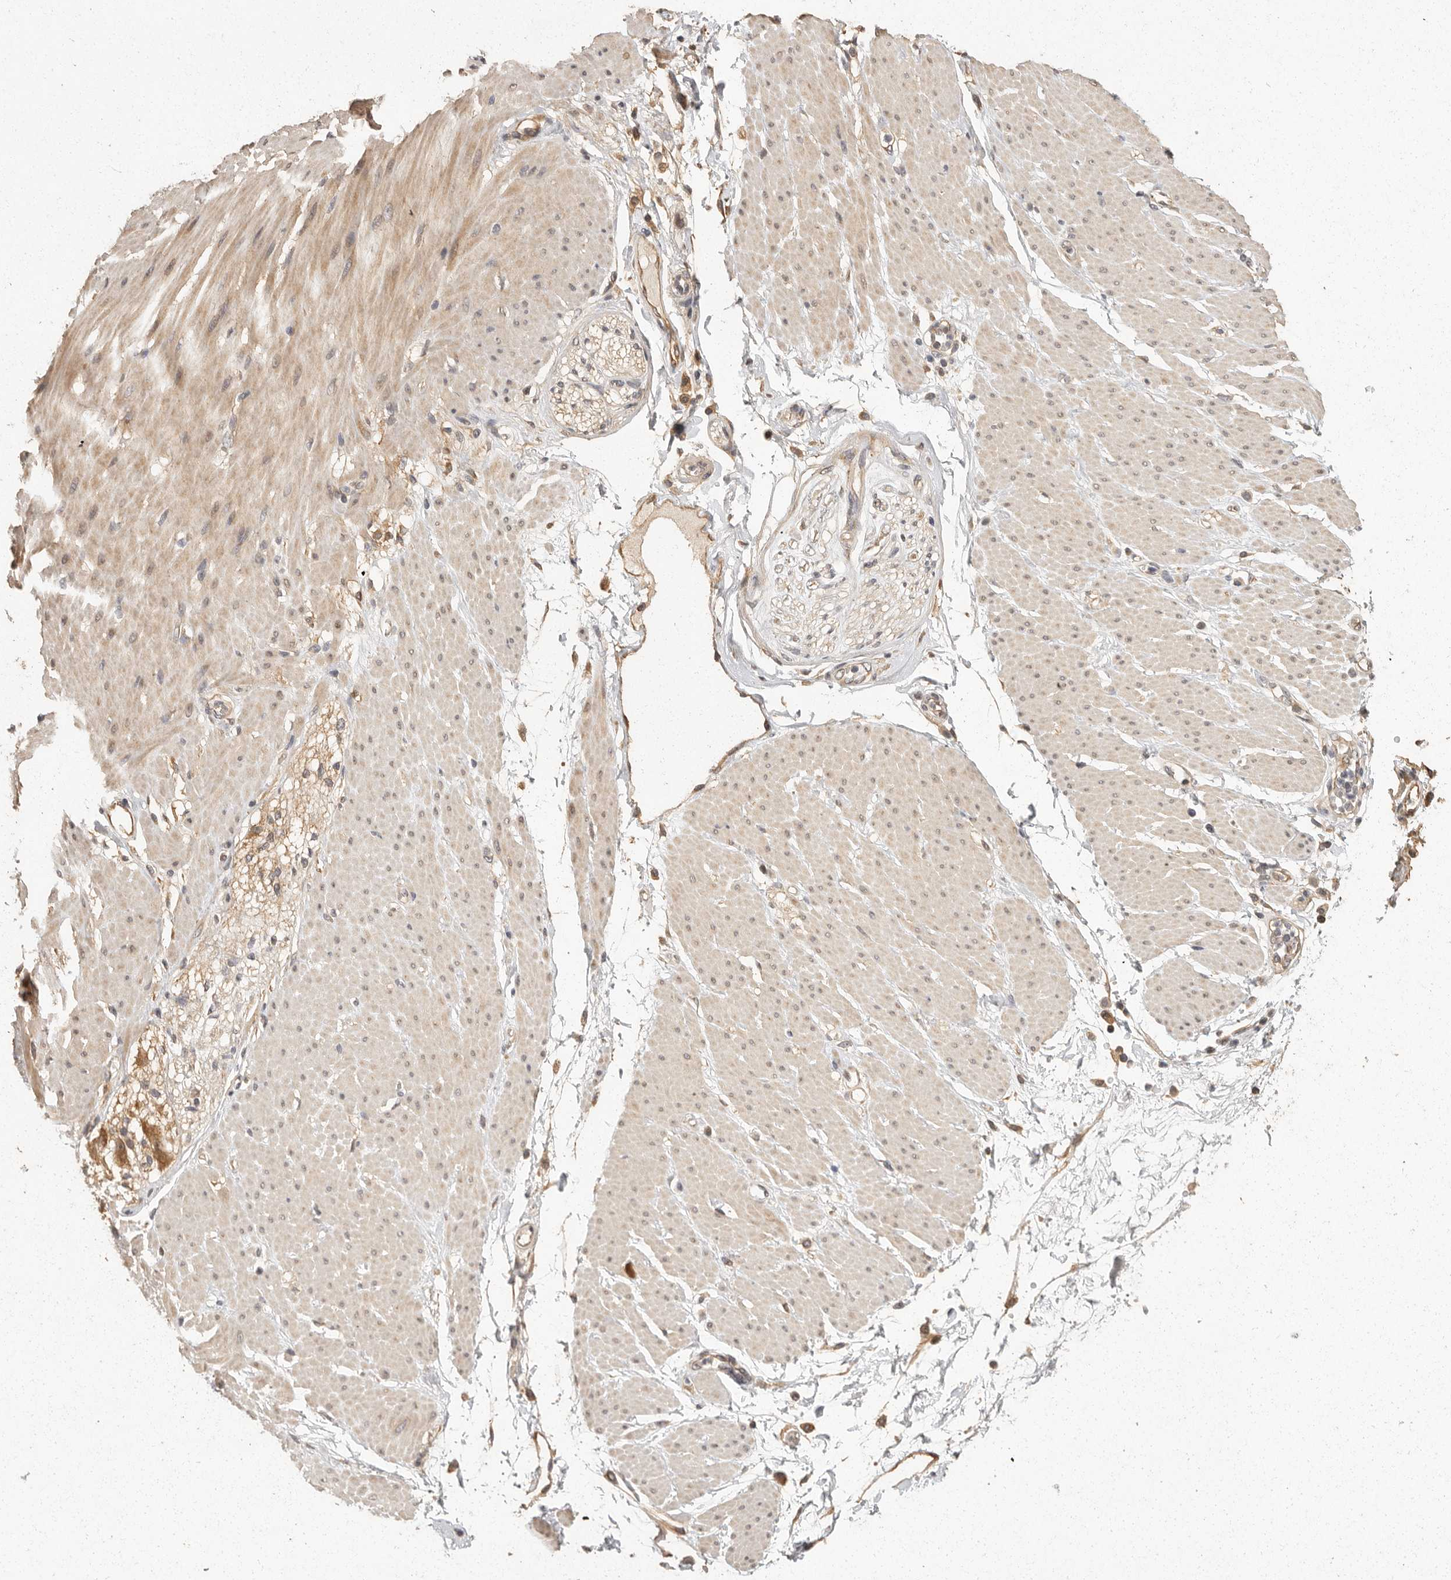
{"staining": {"intensity": "moderate", "quantity": ">75%", "location": "cytoplasmic/membranous"}, "tissue": "adipose tissue", "cell_type": "Adipocytes", "image_type": "normal", "snomed": [{"axis": "morphology", "description": "Normal tissue, NOS"}, {"axis": "morphology", "description": "Adenocarcinoma, NOS"}, {"axis": "topography", "description": "Duodenum"}, {"axis": "topography", "description": "Peripheral nerve tissue"}], "caption": "Moderate cytoplasmic/membranous expression for a protein is present in about >75% of adipocytes of unremarkable adipose tissue using IHC.", "gene": "BAIAP2", "patient": {"sex": "female", "age": 60}}